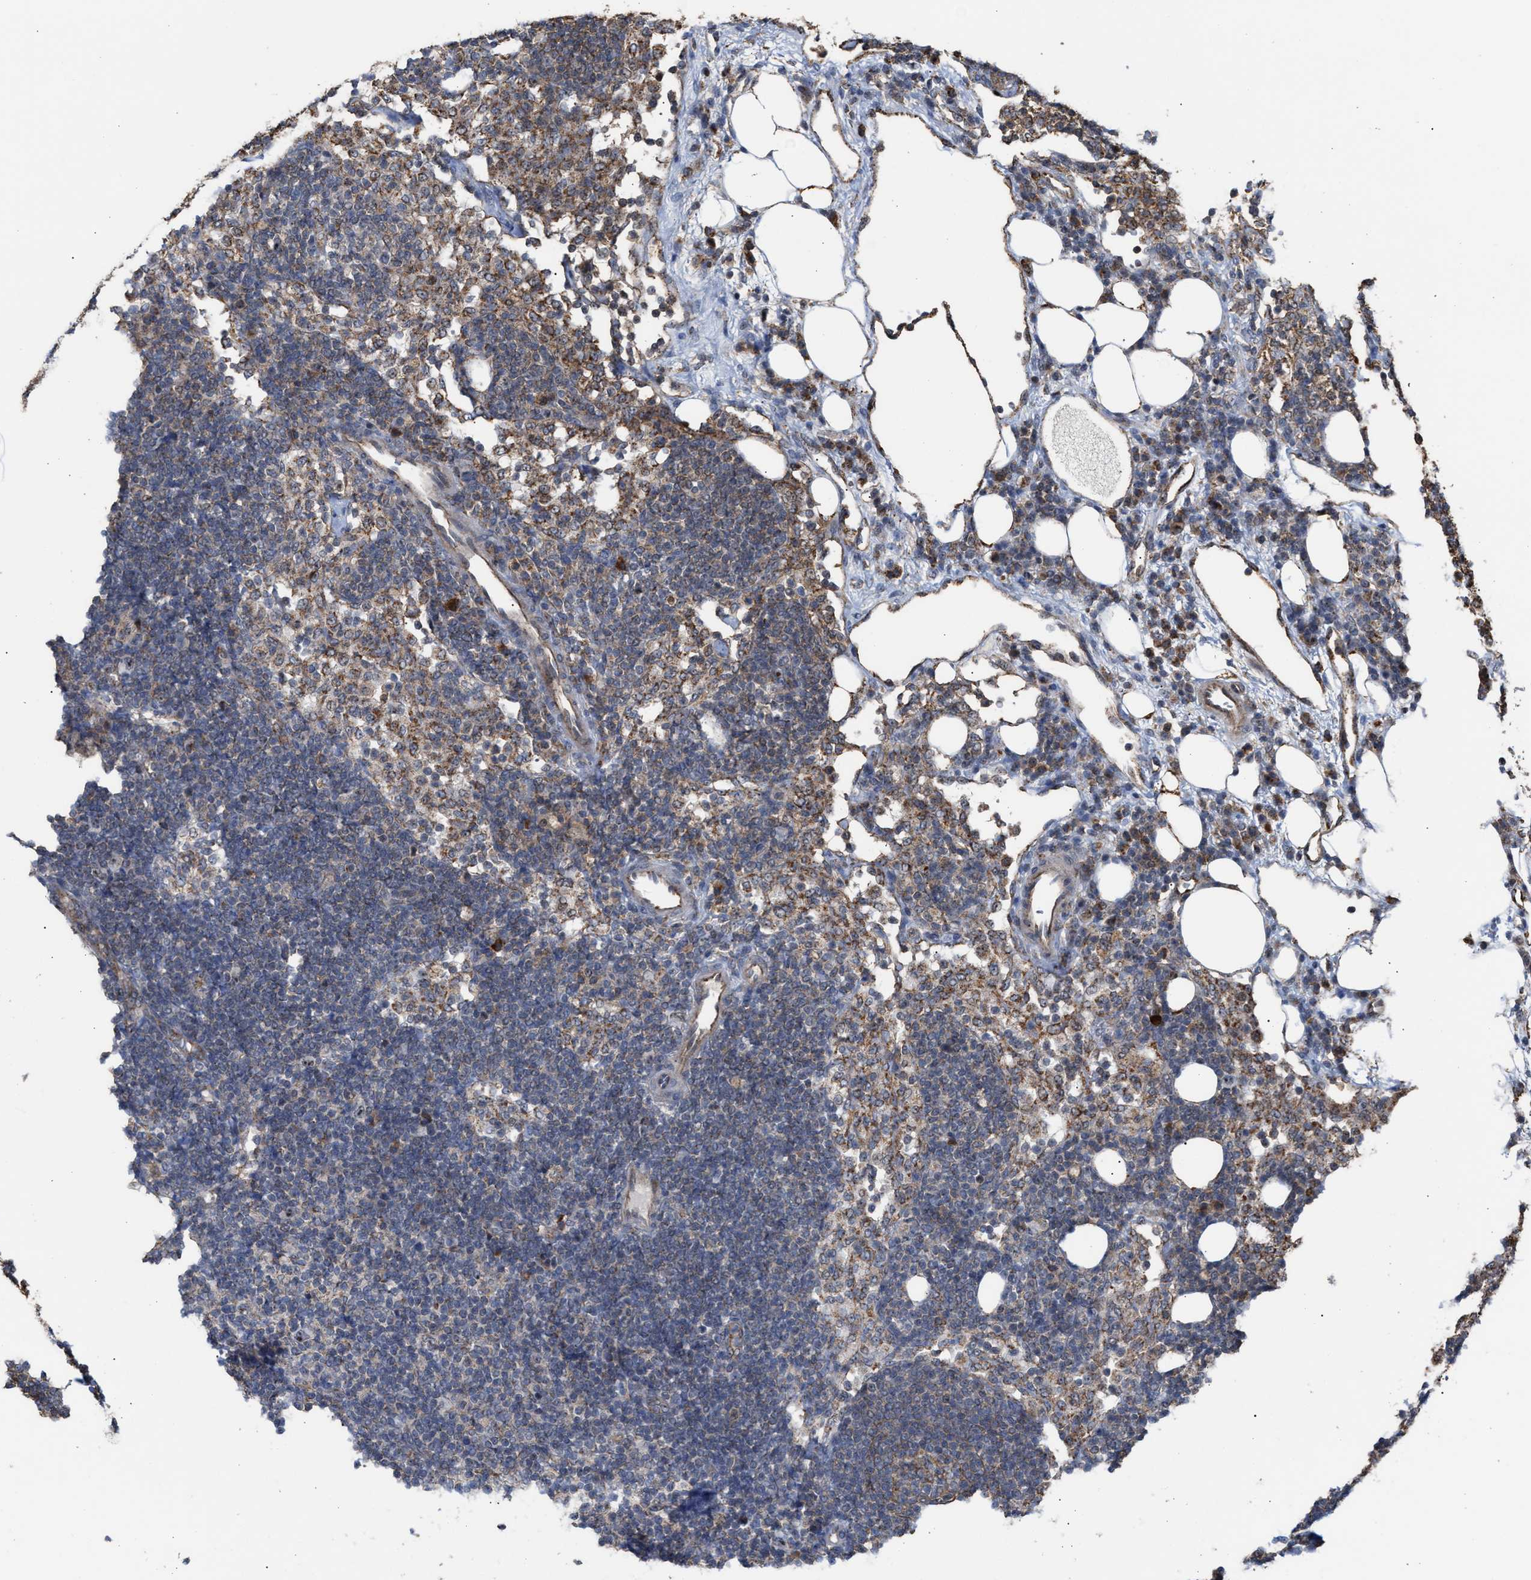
{"staining": {"intensity": "weak", "quantity": "25%-75%", "location": "cytoplasmic/membranous"}, "tissue": "lymph node", "cell_type": "Germinal center cells", "image_type": "normal", "snomed": [{"axis": "morphology", "description": "Normal tissue, NOS"}, {"axis": "morphology", "description": "Carcinoid, malignant, NOS"}, {"axis": "topography", "description": "Lymph node"}], "caption": "Protein expression analysis of normal human lymph node reveals weak cytoplasmic/membranous positivity in about 25%-75% of germinal center cells. (Brightfield microscopy of DAB IHC at high magnification).", "gene": "EXOSC2", "patient": {"sex": "male", "age": 47}}